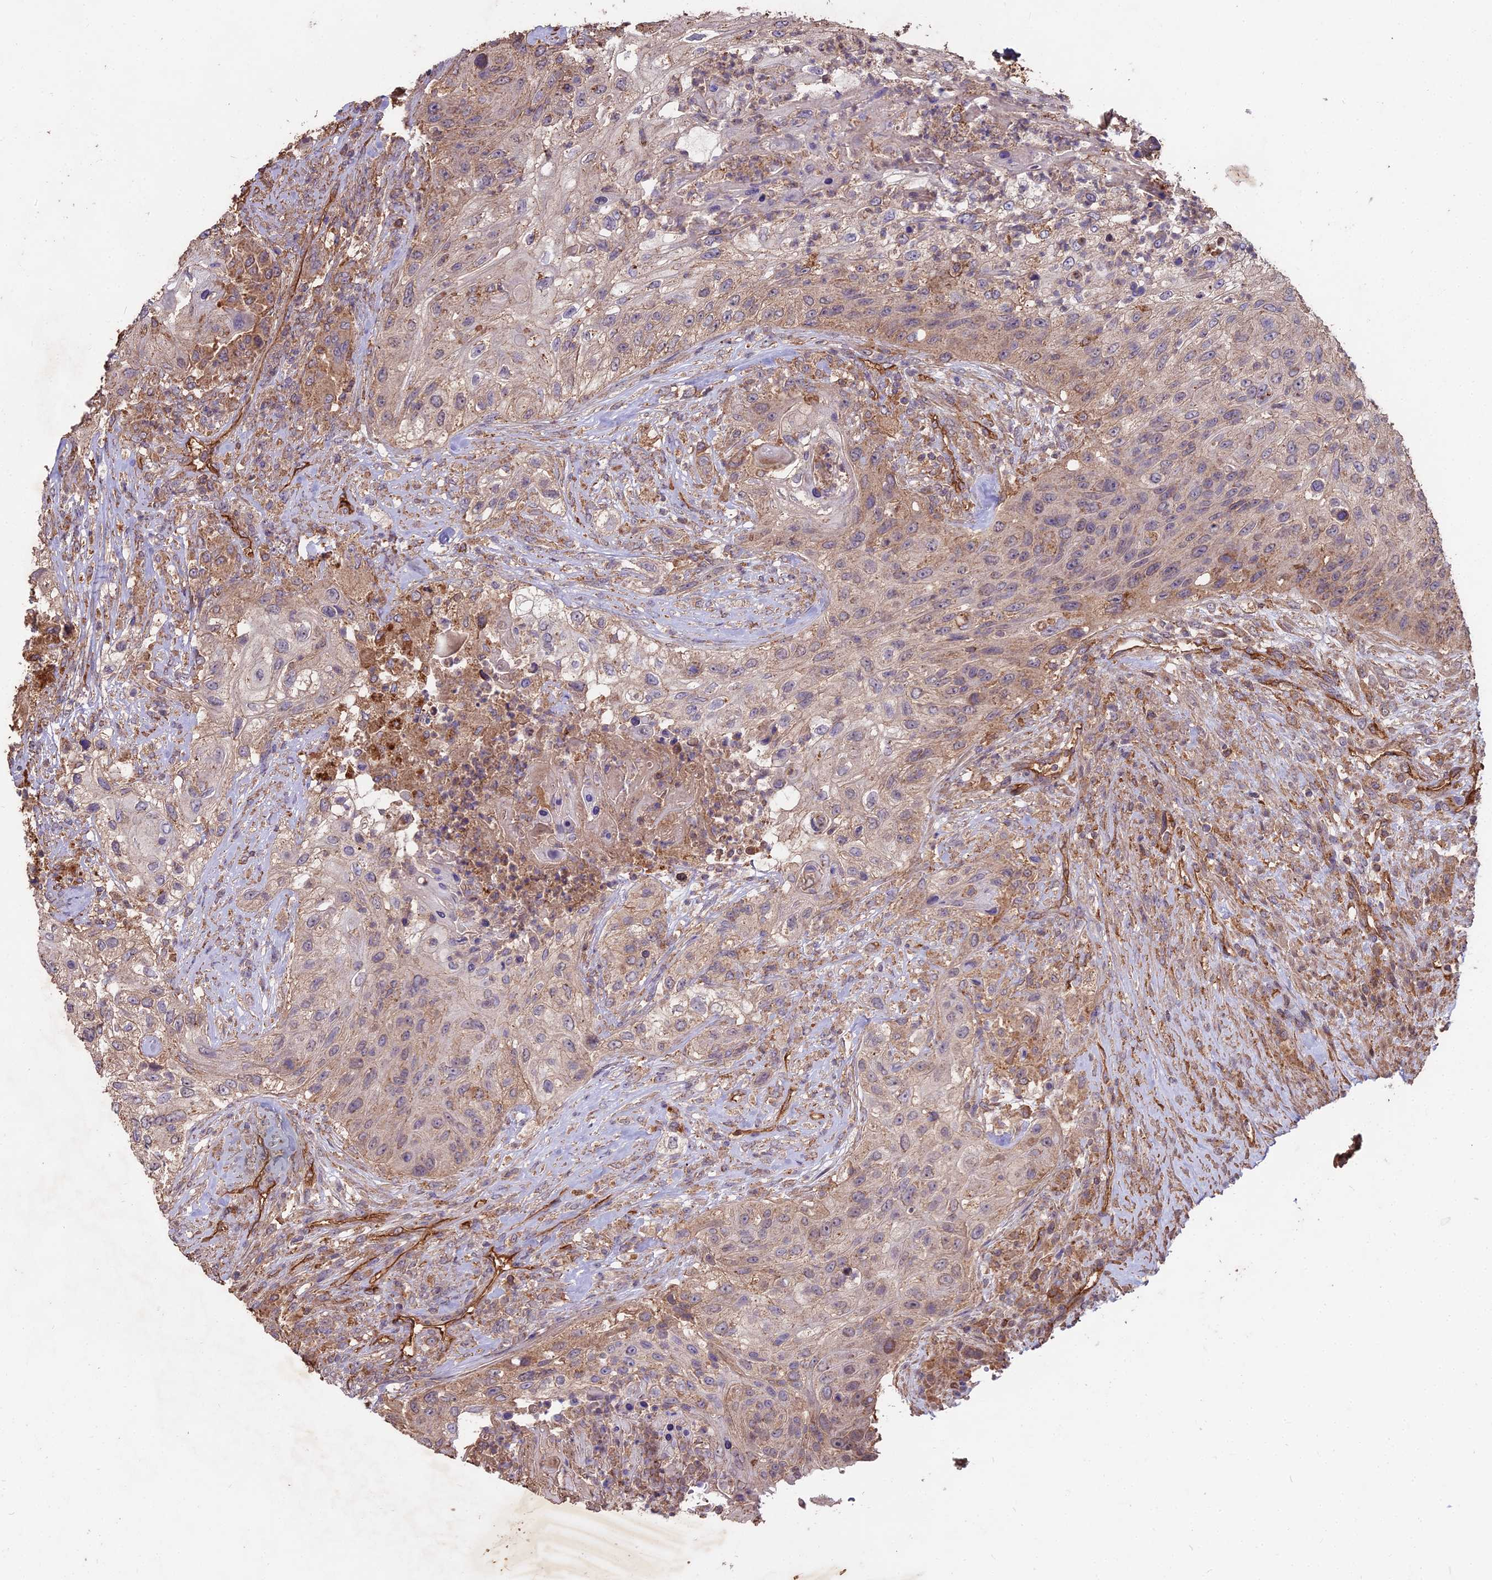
{"staining": {"intensity": "moderate", "quantity": "25%-75%", "location": "cytoplasmic/membranous"}, "tissue": "urothelial cancer", "cell_type": "Tumor cells", "image_type": "cancer", "snomed": [{"axis": "morphology", "description": "Urothelial carcinoma, High grade"}, {"axis": "topography", "description": "Urinary bladder"}], "caption": "Protein staining exhibits moderate cytoplasmic/membranous staining in approximately 25%-75% of tumor cells in high-grade urothelial carcinoma.", "gene": "CEMIP2", "patient": {"sex": "female", "age": 60}}